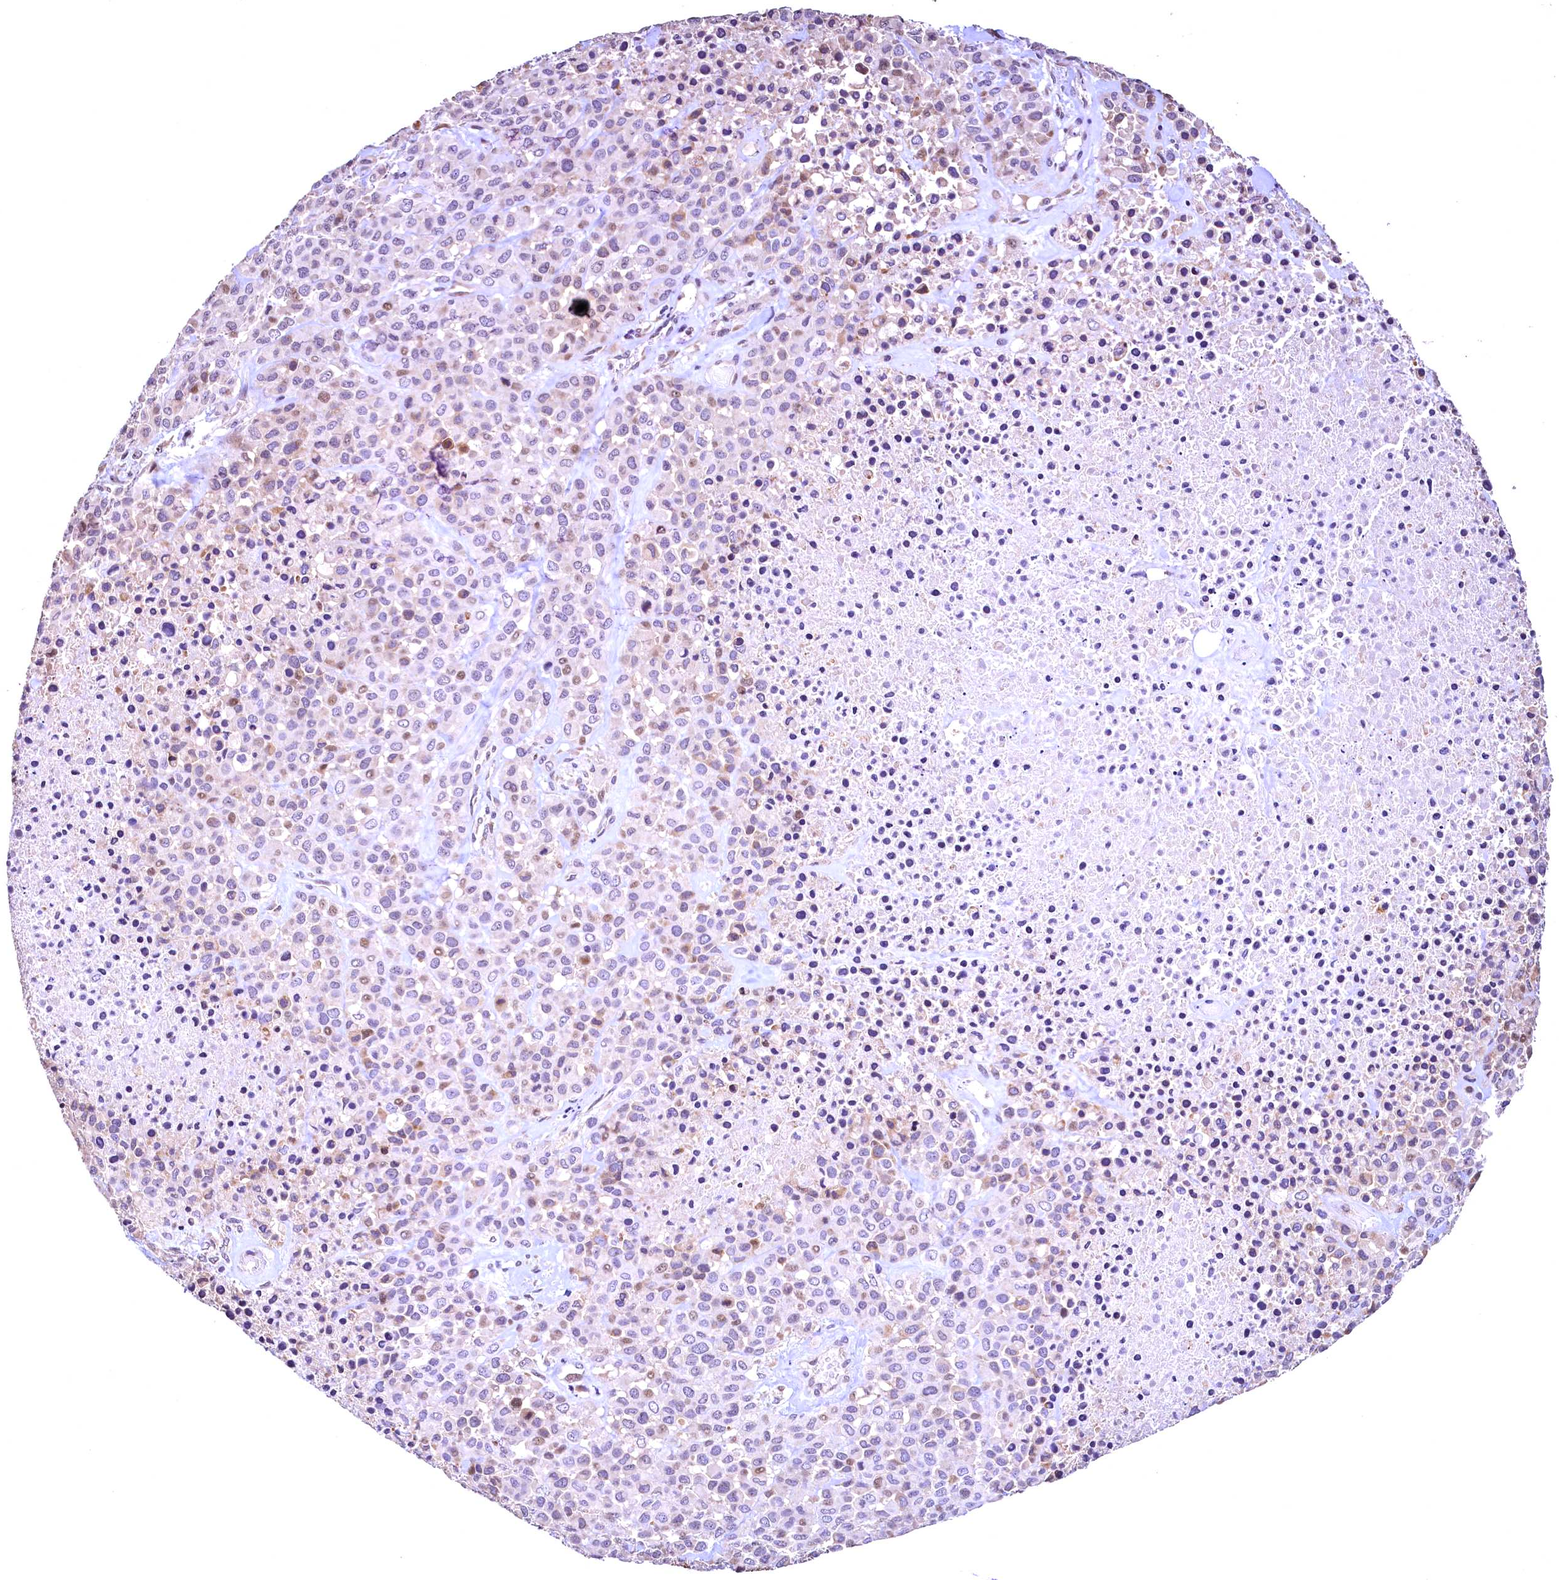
{"staining": {"intensity": "moderate", "quantity": "<25%", "location": "cytoplasmic/membranous"}, "tissue": "melanoma", "cell_type": "Tumor cells", "image_type": "cancer", "snomed": [{"axis": "morphology", "description": "Malignant melanoma, Metastatic site"}, {"axis": "topography", "description": "Skin"}], "caption": "IHC histopathology image of neoplastic tissue: human melanoma stained using immunohistochemistry displays low levels of moderate protein expression localized specifically in the cytoplasmic/membranous of tumor cells, appearing as a cytoplasmic/membranous brown color.", "gene": "LATS2", "patient": {"sex": "female", "age": 81}}